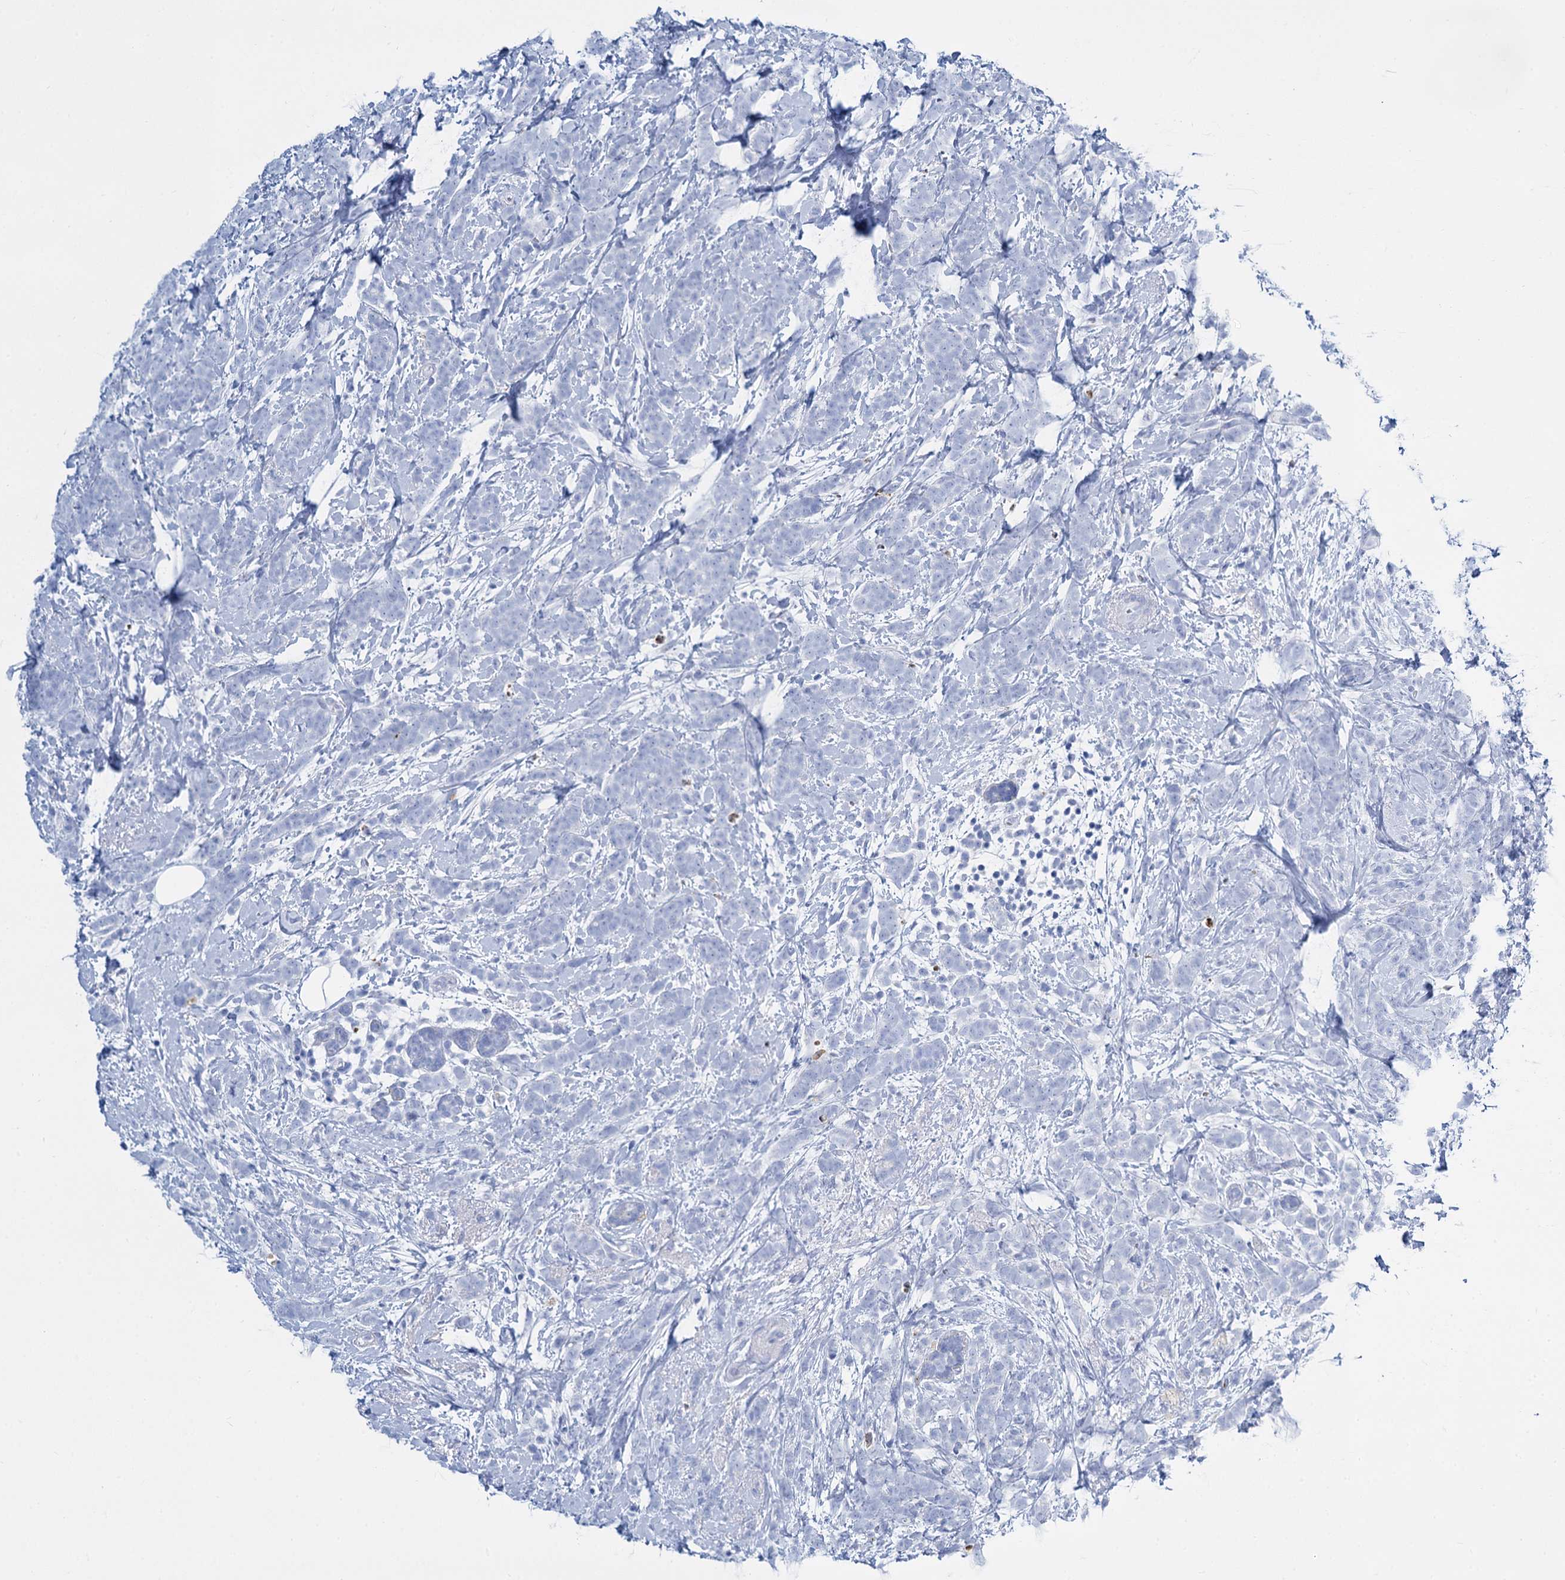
{"staining": {"intensity": "negative", "quantity": "none", "location": "none"}, "tissue": "breast cancer", "cell_type": "Tumor cells", "image_type": "cancer", "snomed": [{"axis": "morphology", "description": "Lobular carcinoma"}, {"axis": "topography", "description": "Breast"}], "caption": "High power microscopy image of an IHC micrograph of breast cancer, revealing no significant expression in tumor cells.", "gene": "TRIM77", "patient": {"sex": "female", "age": 58}}